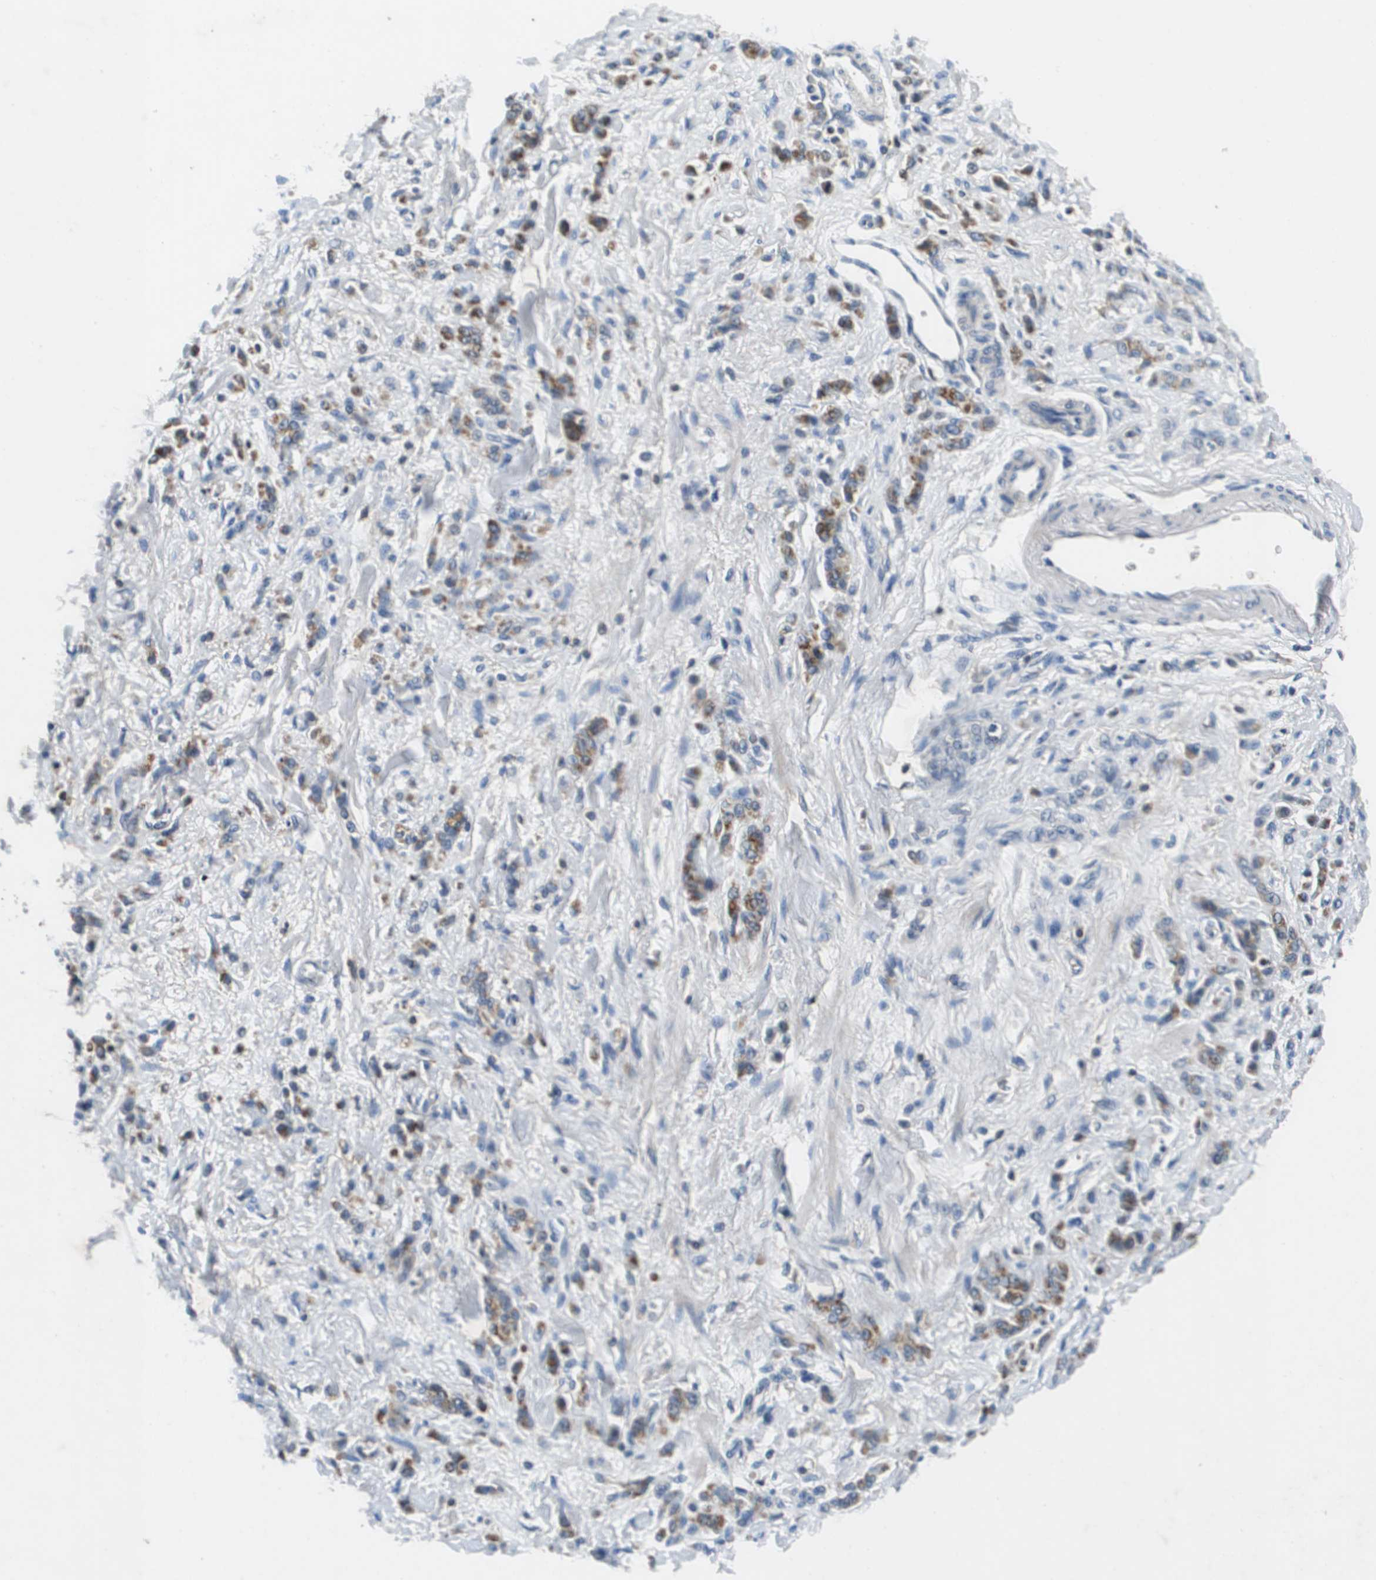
{"staining": {"intensity": "moderate", "quantity": "<25%", "location": "cytoplasmic/membranous"}, "tissue": "stomach cancer", "cell_type": "Tumor cells", "image_type": "cancer", "snomed": [{"axis": "morphology", "description": "Normal tissue, NOS"}, {"axis": "morphology", "description": "Adenocarcinoma, NOS"}, {"axis": "topography", "description": "Stomach"}], "caption": "About <25% of tumor cells in stomach cancer (adenocarcinoma) reveal moderate cytoplasmic/membranous protein staining as visualized by brown immunohistochemical staining.", "gene": "KCNQ5", "patient": {"sex": "male", "age": 82}}